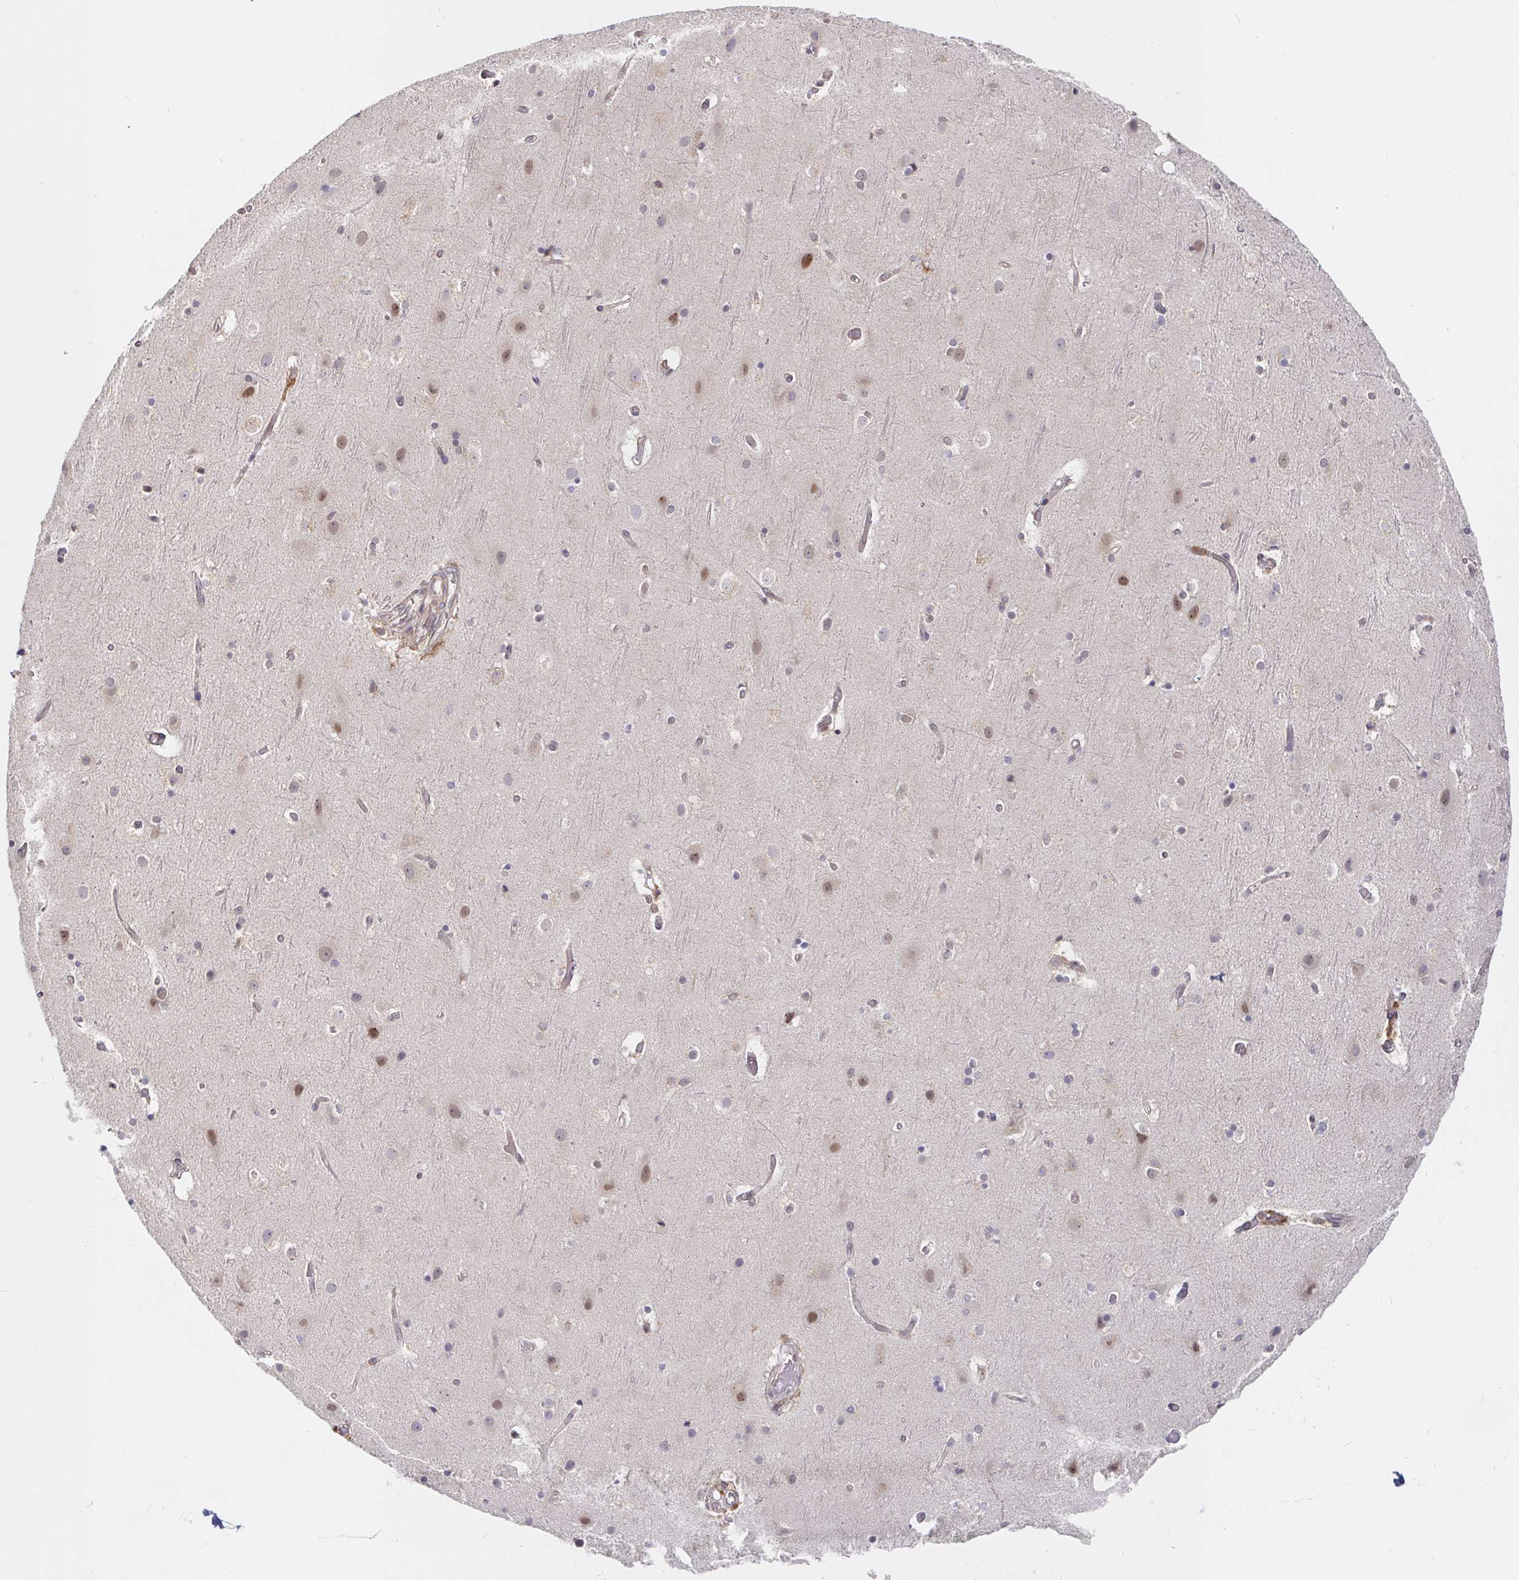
{"staining": {"intensity": "moderate", "quantity": "<25%", "location": "nuclear"}, "tissue": "cerebral cortex", "cell_type": "Endothelial cells", "image_type": "normal", "snomed": [{"axis": "morphology", "description": "Normal tissue, NOS"}, {"axis": "topography", "description": "Cerebral cortex"}], "caption": "An immunohistochemistry photomicrograph of normal tissue is shown. Protein staining in brown highlights moderate nuclear positivity in cerebral cortex within endothelial cells. (Brightfield microscopy of DAB IHC at high magnification).", "gene": "ALG1L2", "patient": {"sex": "female", "age": 52}}